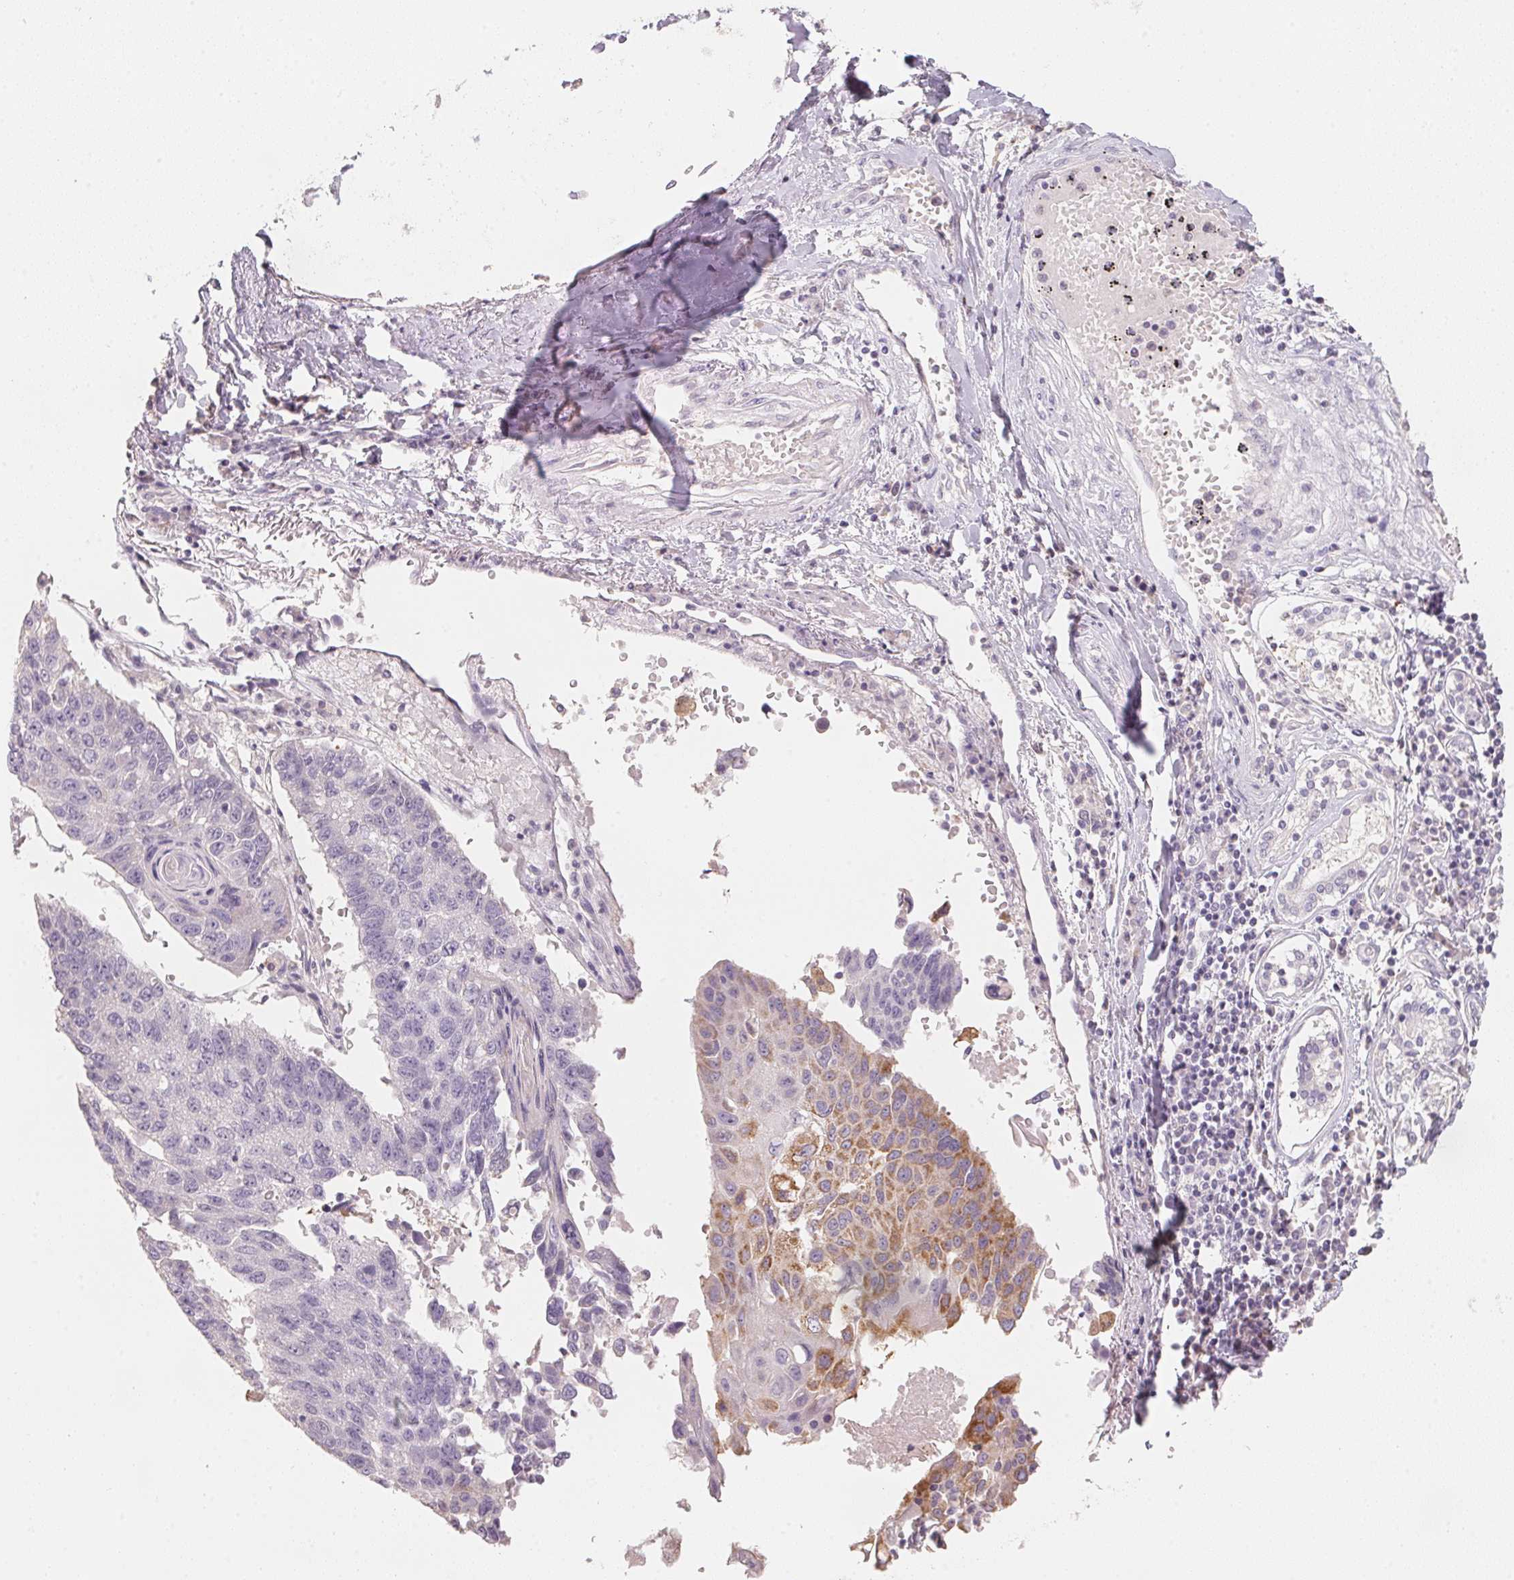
{"staining": {"intensity": "moderate", "quantity": "<25%", "location": "cytoplasmic/membranous"}, "tissue": "lung cancer", "cell_type": "Tumor cells", "image_type": "cancer", "snomed": [{"axis": "morphology", "description": "Squamous cell carcinoma, NOS"}, {"axis": "topography", "description": "Lung"}], "caption": "Protein staining by immunohistochemistry demonstrates moderate cytoplasmic/membranous expression in approximately <25% of tumor cells in lung cancer (squamous cell carcinoma).", "gene": "TREH", "patient": {"sex": "male", "age": 73}}